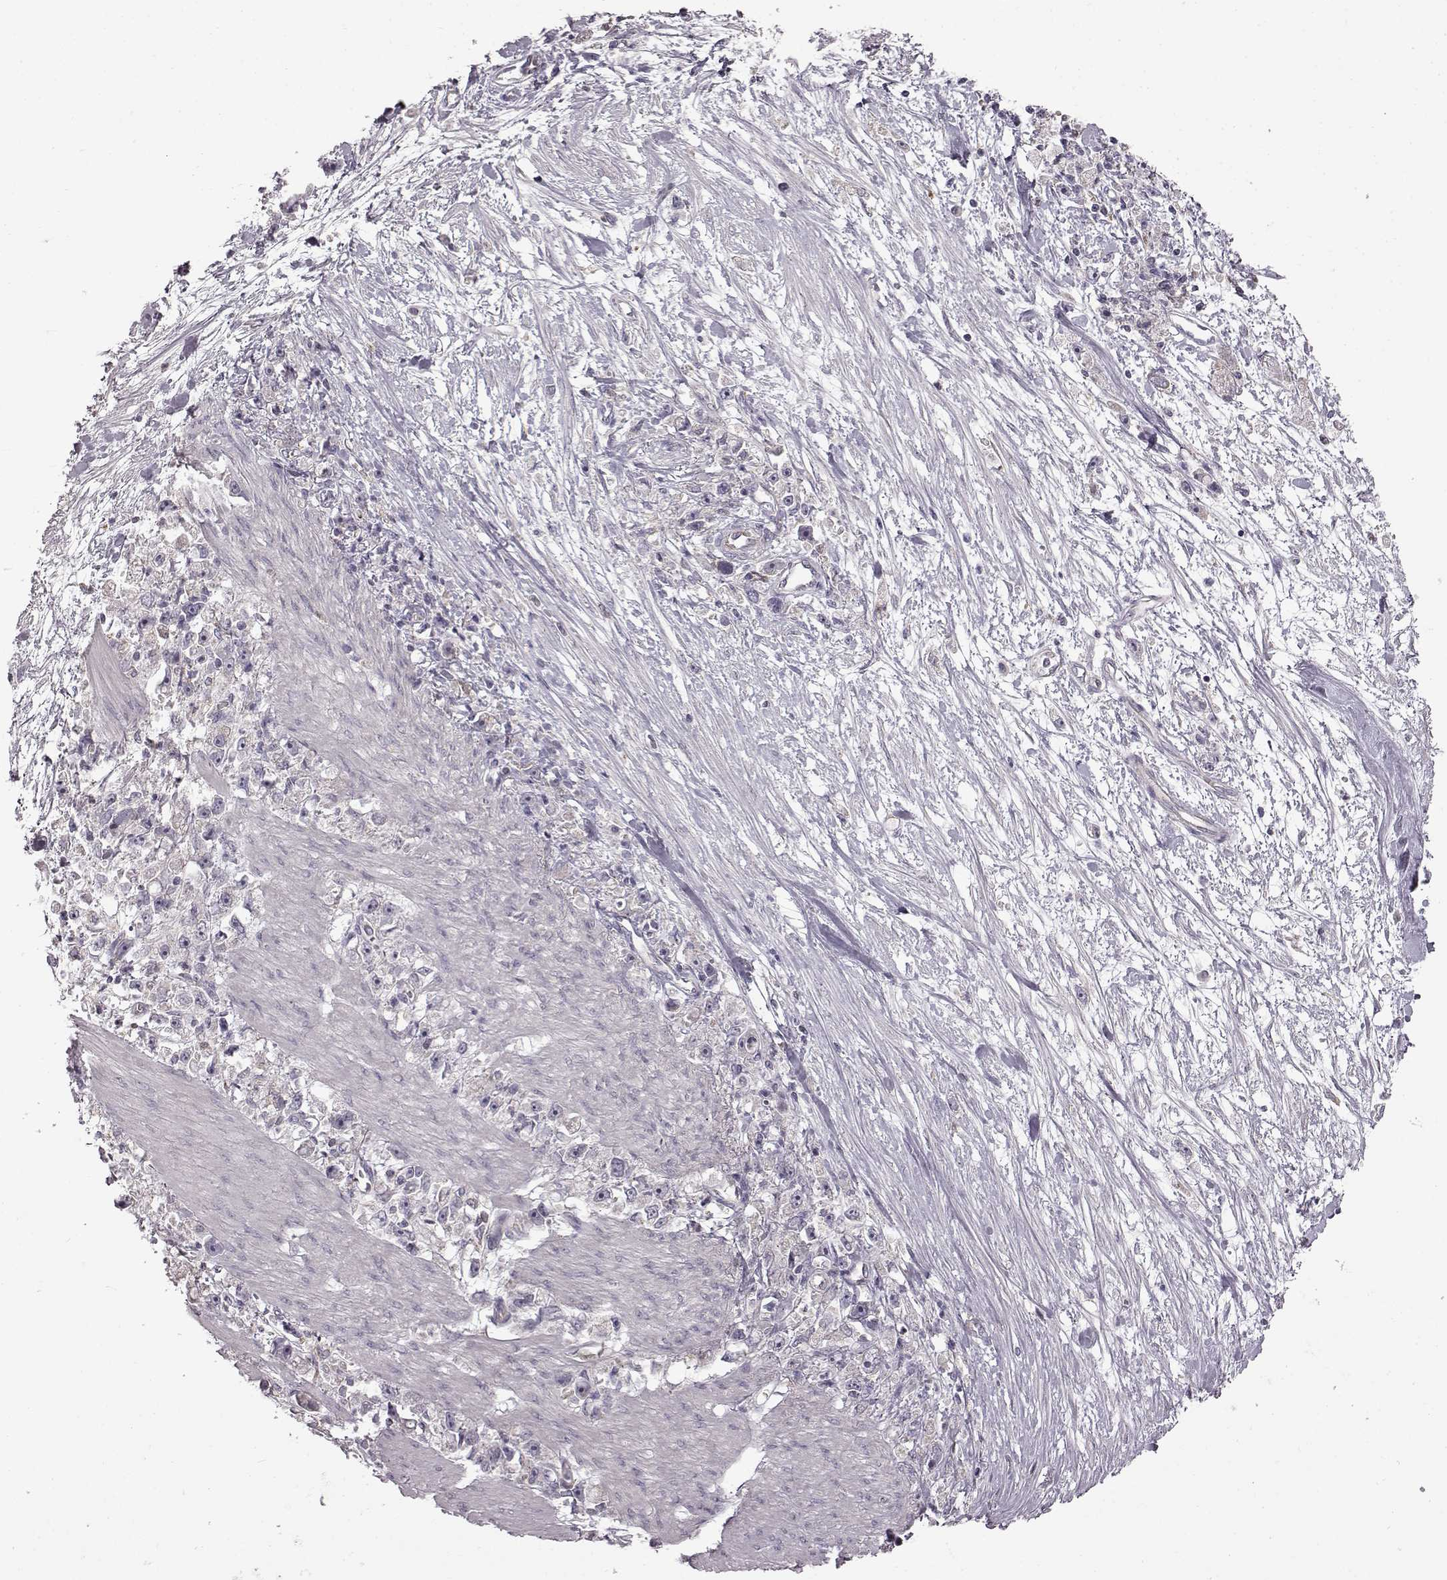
{"staining": {"intensity": "negative", "quantity": "none", "location": "none"}, "tissue": "stomach cancer", "cell_type": "Tumor cells", "image_type": "cancer", "snomed": [{"axis": "morphology", "description": "Adenocarcinoma, NOS"}, {"axis": "topography", "description": "Stomach"}], "caption": "This micrograph is of adenocarcinoma (stomach) stained with IHC to label a protein in brown with the nuclei are counter-stained blue. There is no expression in tumor cells. The staining is performed using DAB (3,3'-diaminobenzidine) brown chromogen with nuclei counter-stained in using hematoxylin.", "gene": "B3GNT6", "patient": {"sex": "female", "age": 59}}